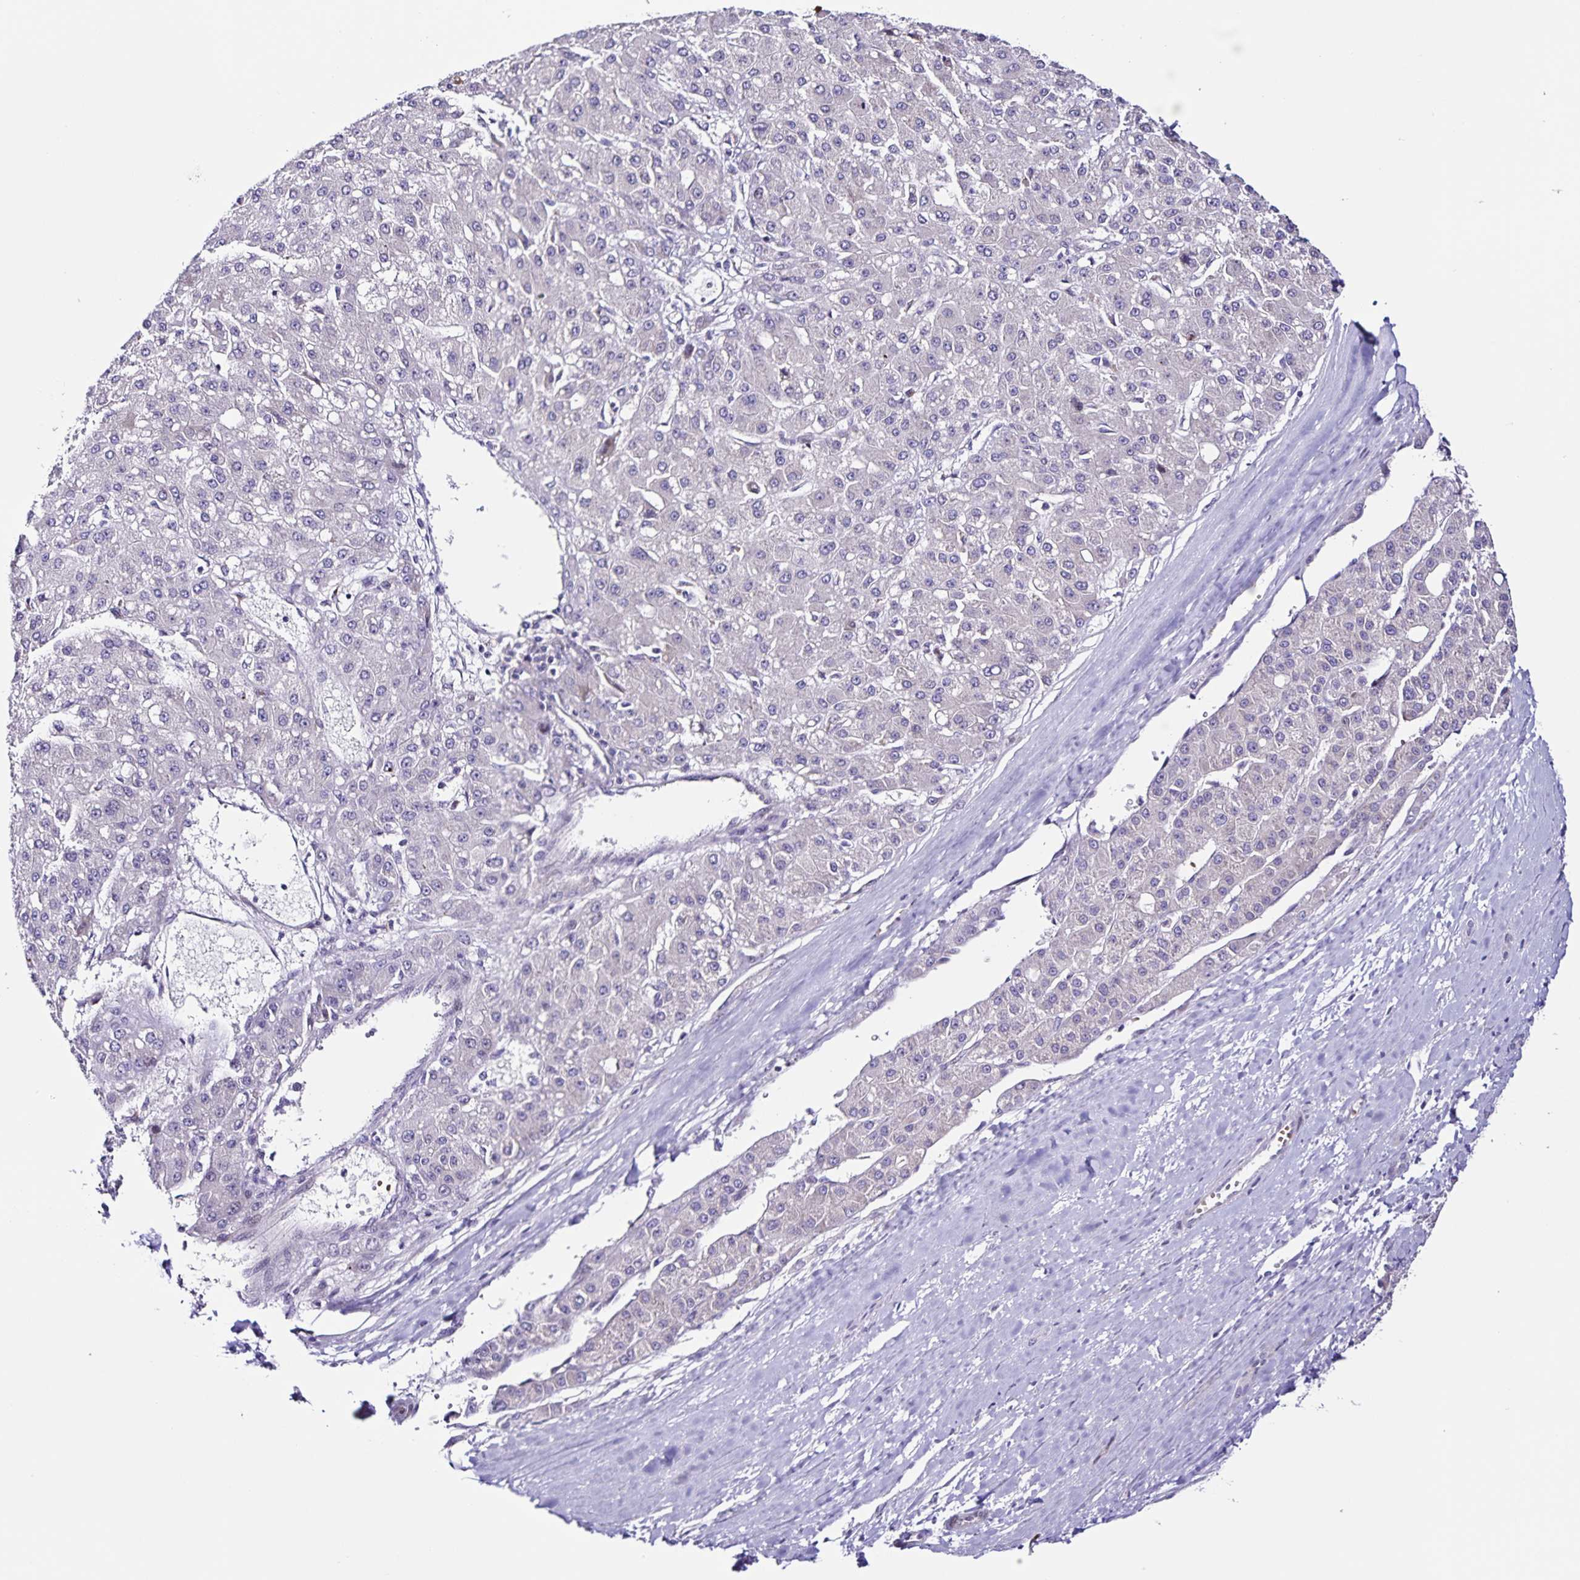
{"staining": {"intensity": "negative", "quantity": "none", "location": "none"}, "tissue": "liver cancer", "cell_type": "Tumor cells", "image_type": "cancer", "snomed": [{"axis": "morphology", "description": "Carcinoma, Hepatocellular, NOS"}, {"axis": "topography", "description": "Liver"}], "caption": "Immunohistochemistry (IHC) photomicrograph of neoplastic tissue: human liver hepatocellular carcinoma stained with DAB (3,3'-diaminobenzidine) reveals no significant protein expression in tumor cells. (Brightfield microscopy of DAB (3,3'-diaminobenzidine) IHC at high magnification).", "gene": "RNFT2", "patient": {"sex": "male", "age": 67}}